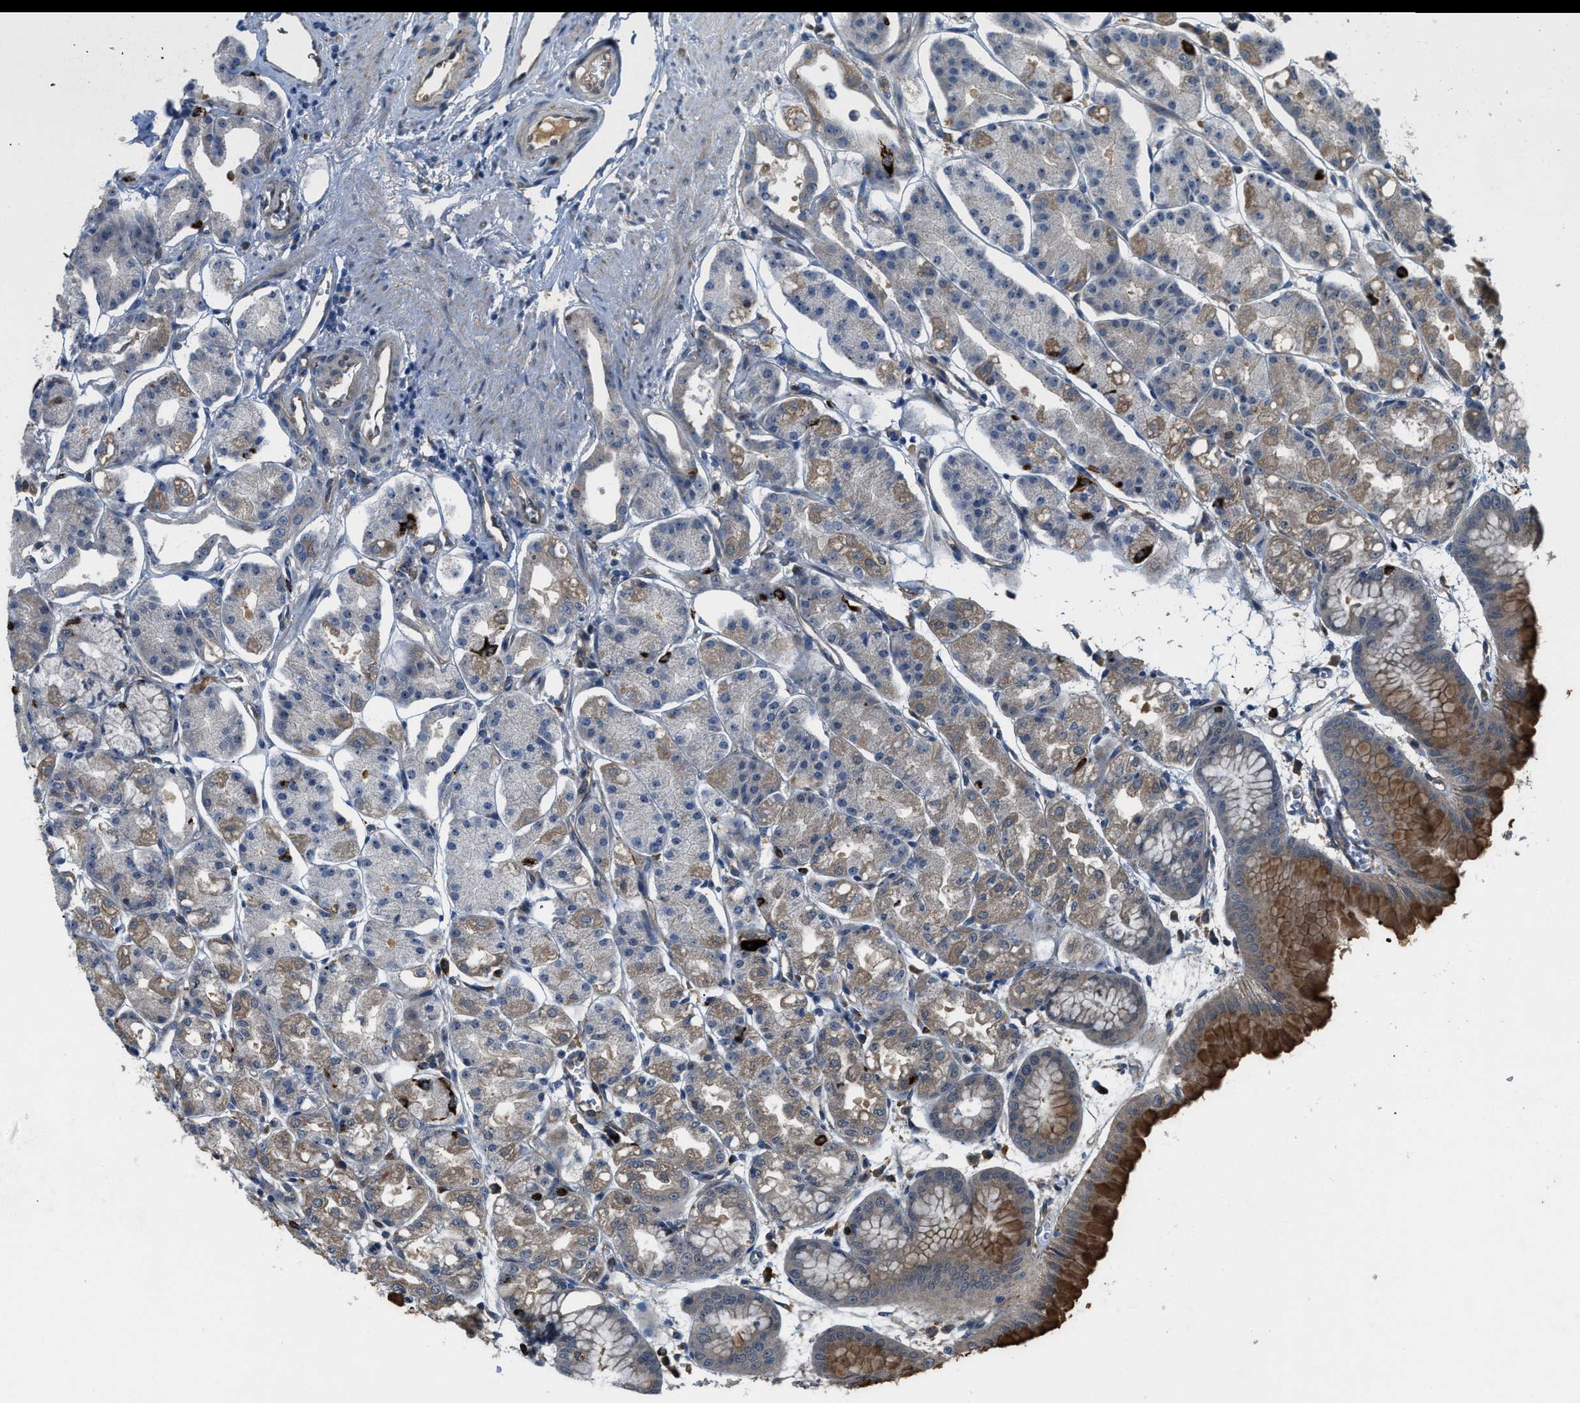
{"staining": {"intensity": "moderate", "quantity": ">75%", "location": "cytoplasmic/membranous"}, "tissue": "stomach", "cell_type": "Glandular cells", "image_type": "normal", "snomed": [{"axis": "morphology", "description": "Normal tissue, NOS"}, {"axis": "topography", "description": "Stomach, lower"}], "caption": "Normal stomach was stained to show a protein in brown. There is medium levels of moderate cytoplasmic/membranous staining in approximately >75% of glandular cells. The protein of interest is stained brown, and the nuclei are stained in blue (DAB (3,3'-diaminobenzidine) IHC with brightfield microscopy, high magnification).", "gene": "STARD3NL", "patient": {"sex": "male", "age": 71}}